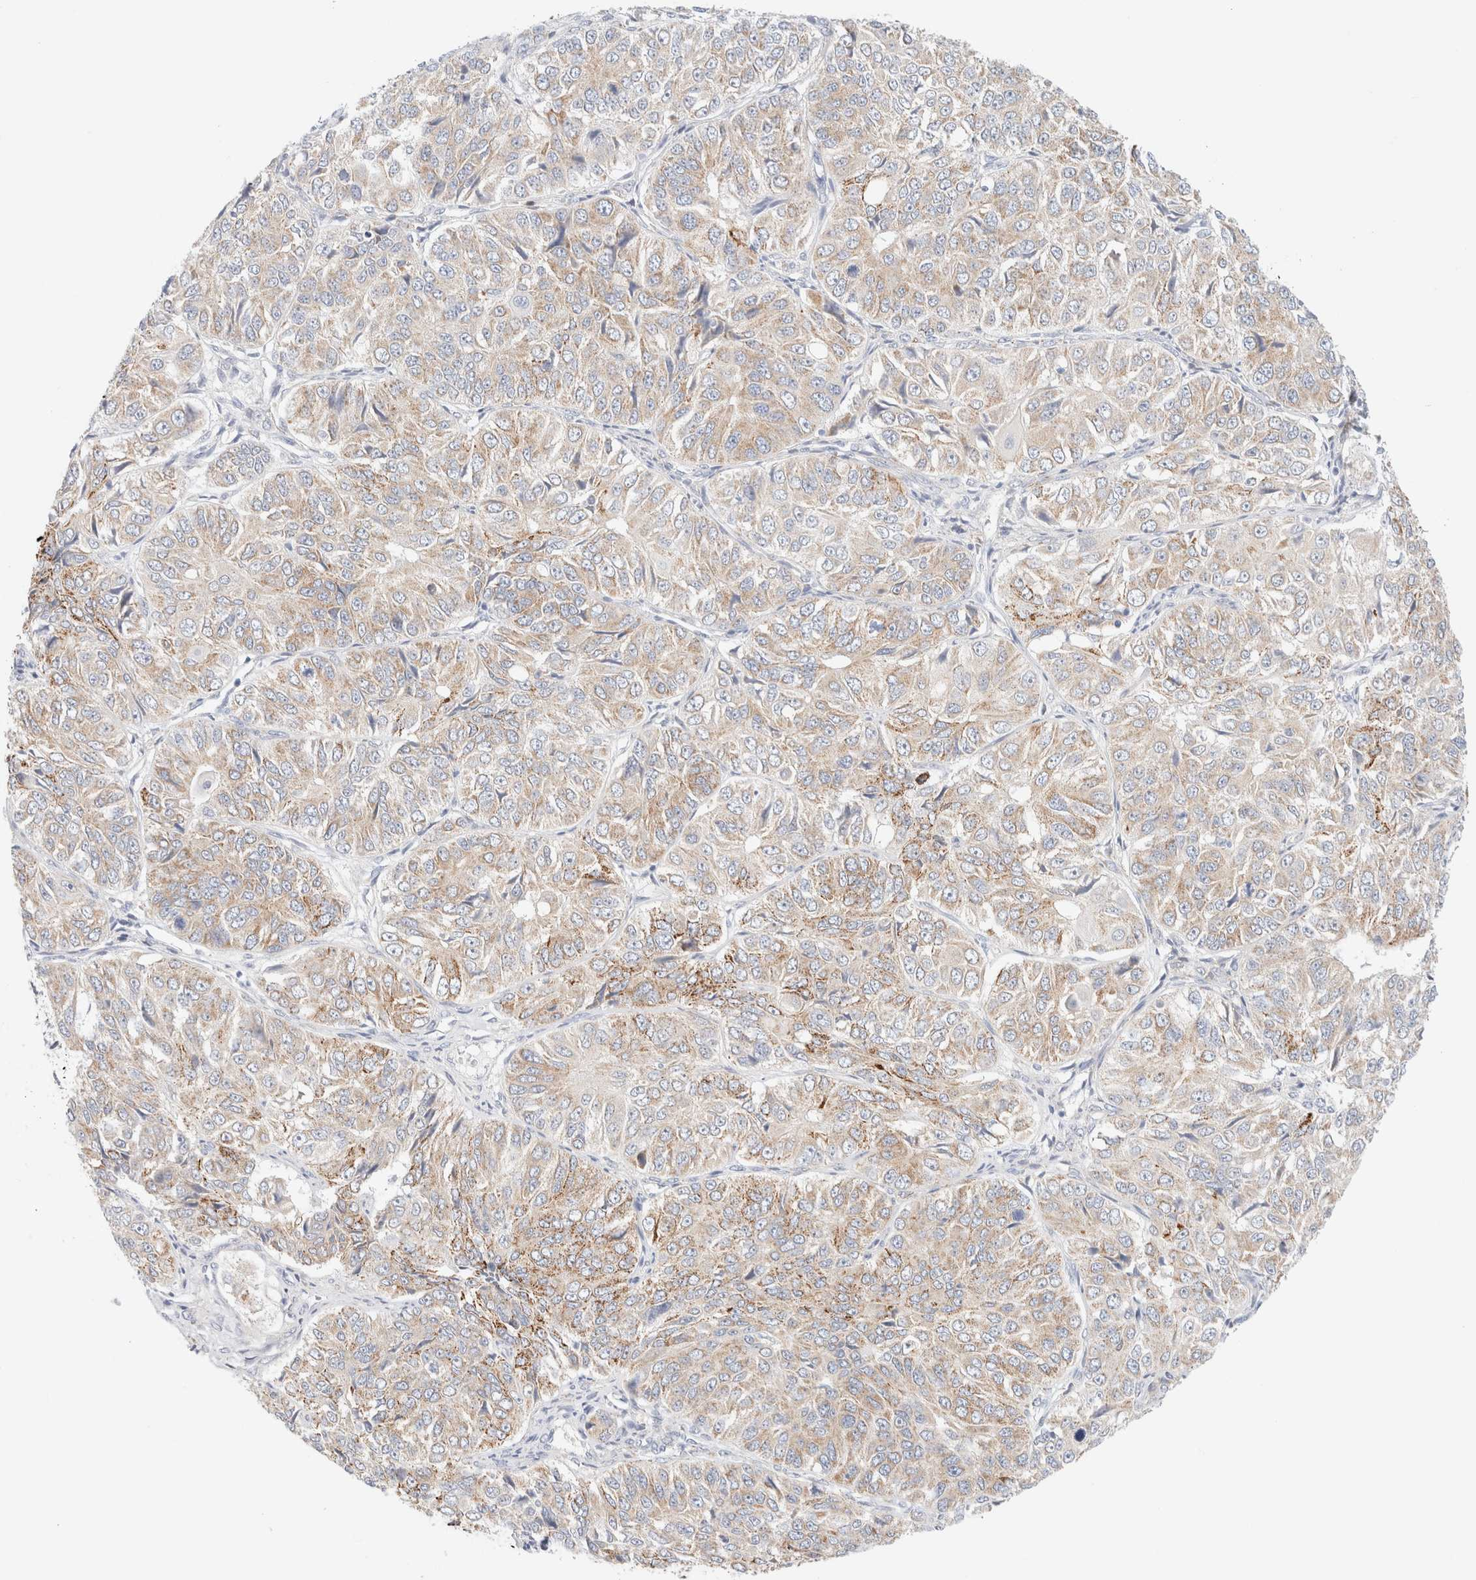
{"staining": {"intensity": "moderate", "quantity": ">75%", "location": "cytoplasmic/membranous"}, "tissue": "ovarian cancer", "cell_type": "Tumor cells", "image_type": "cancer", "snomed": [{"axis": "morphology", "description": "Carcinoma, endometroid"}, {"axis": "topography", "description": "Ovary"}], "caption": "Immunohistochemistry (IHC) histopathology image of neoplastic tissue: endometroid carcinoma (ovarian) stained using immunohistochemistry (IHC) reveals medium levels of moderate protein expression localized specifically in the cytoplasmic/membranous of tumor cells, appearing as a cytoplasmic/membranous brown color.", "gene": "UNC13B", "patient": {"sex": "female", "age": 51}}